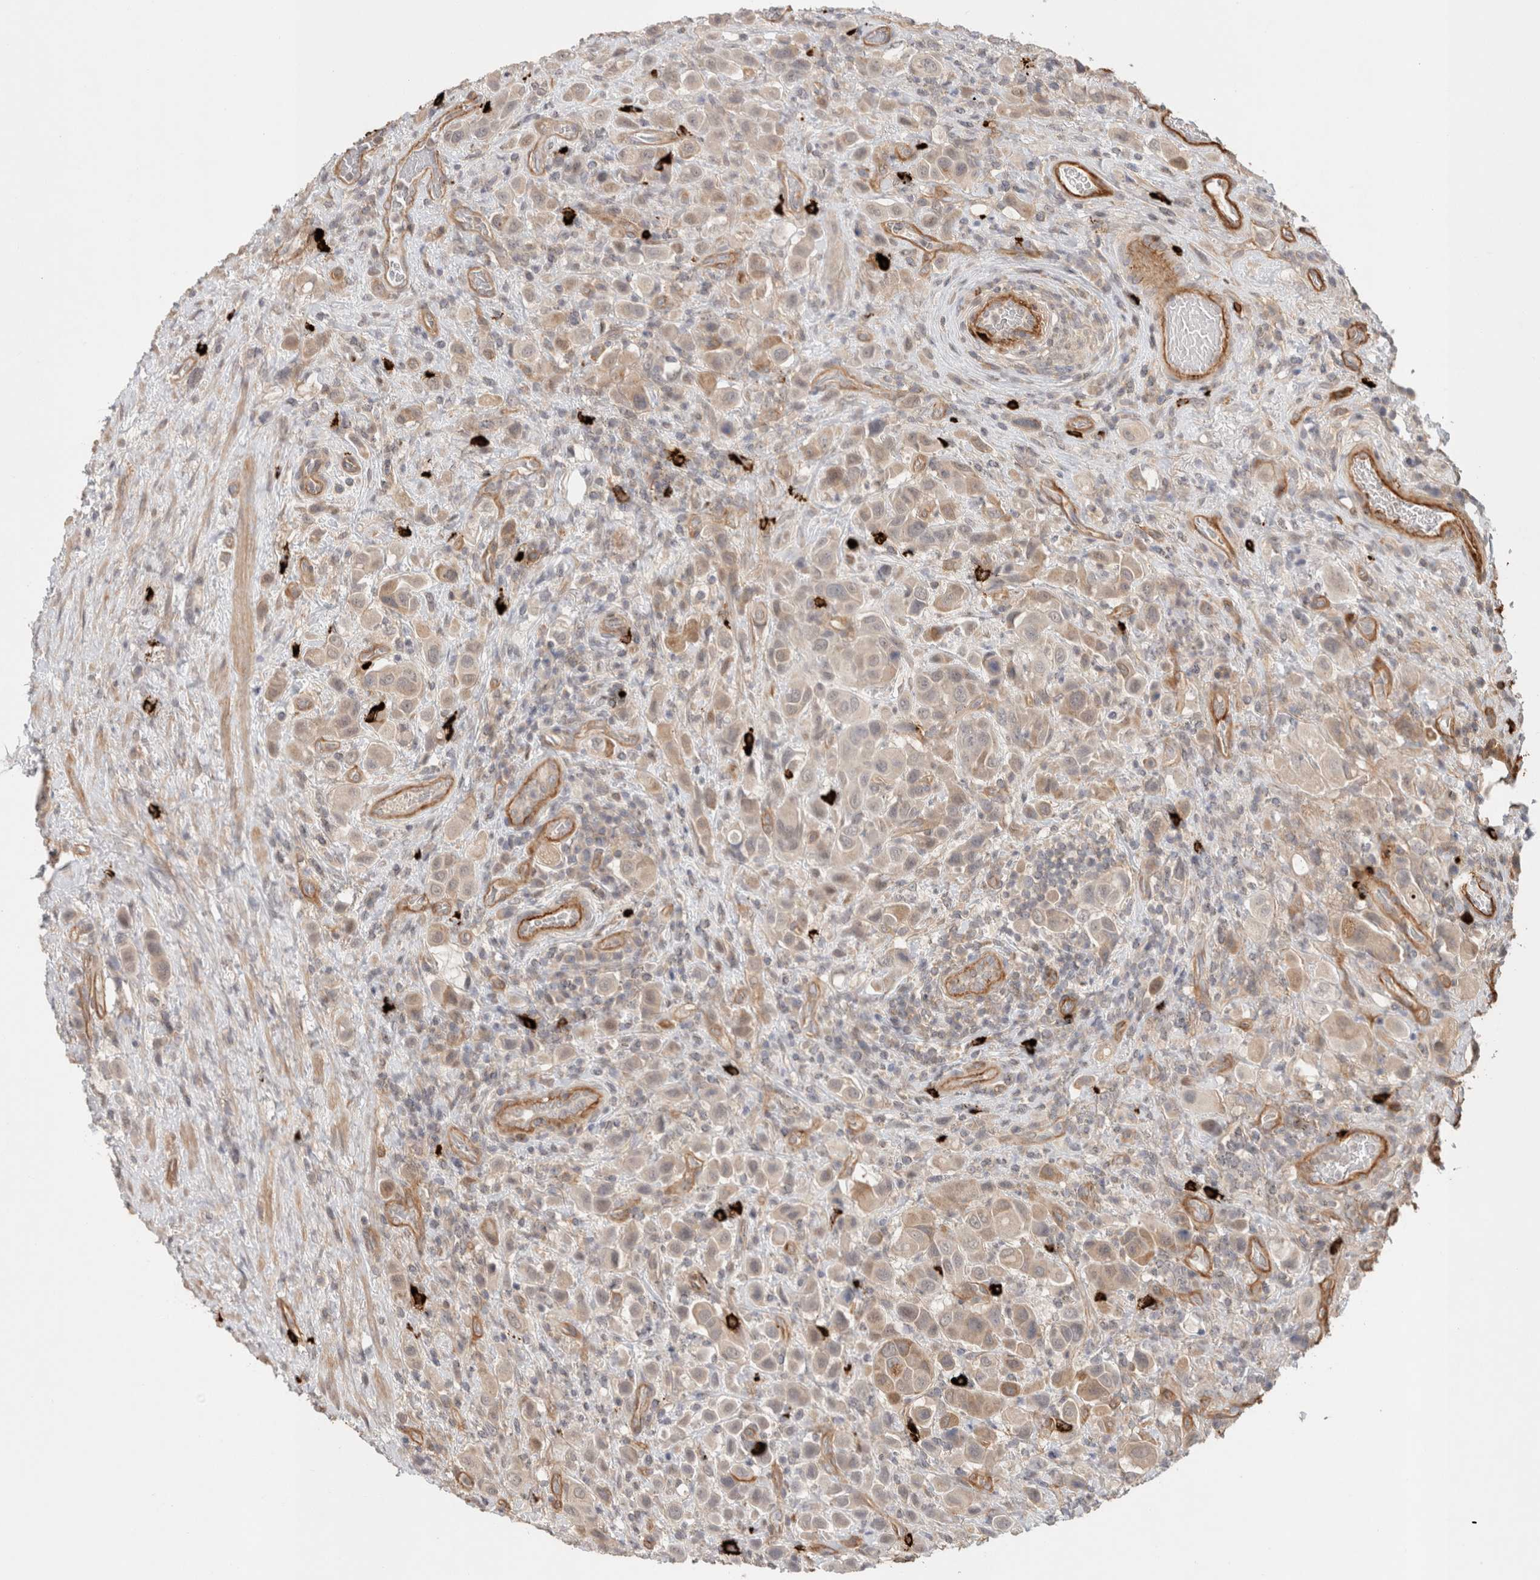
{"staining": {"intensity": "weak", "quantity": ">75%", "location": "cytoplasmic/membranous"}, "tissue": "urothelial cancer", "cell_type": "Tumor cells", "image_type": "cancer", "snomed": [{"axis": "morphology", "description": "Urothelial carcinoma, High grade"}, {"axis": "topography", "description": "Urinary bladder"}], "caption": "Tumor cells exhibit low levels of weak cytoplasmic/membranous positivity in about >75% of cells in human urothelial carcinoma (high-grade).", "gene": "HSPG2", "patient": {"sex": "male", "age": 50}}